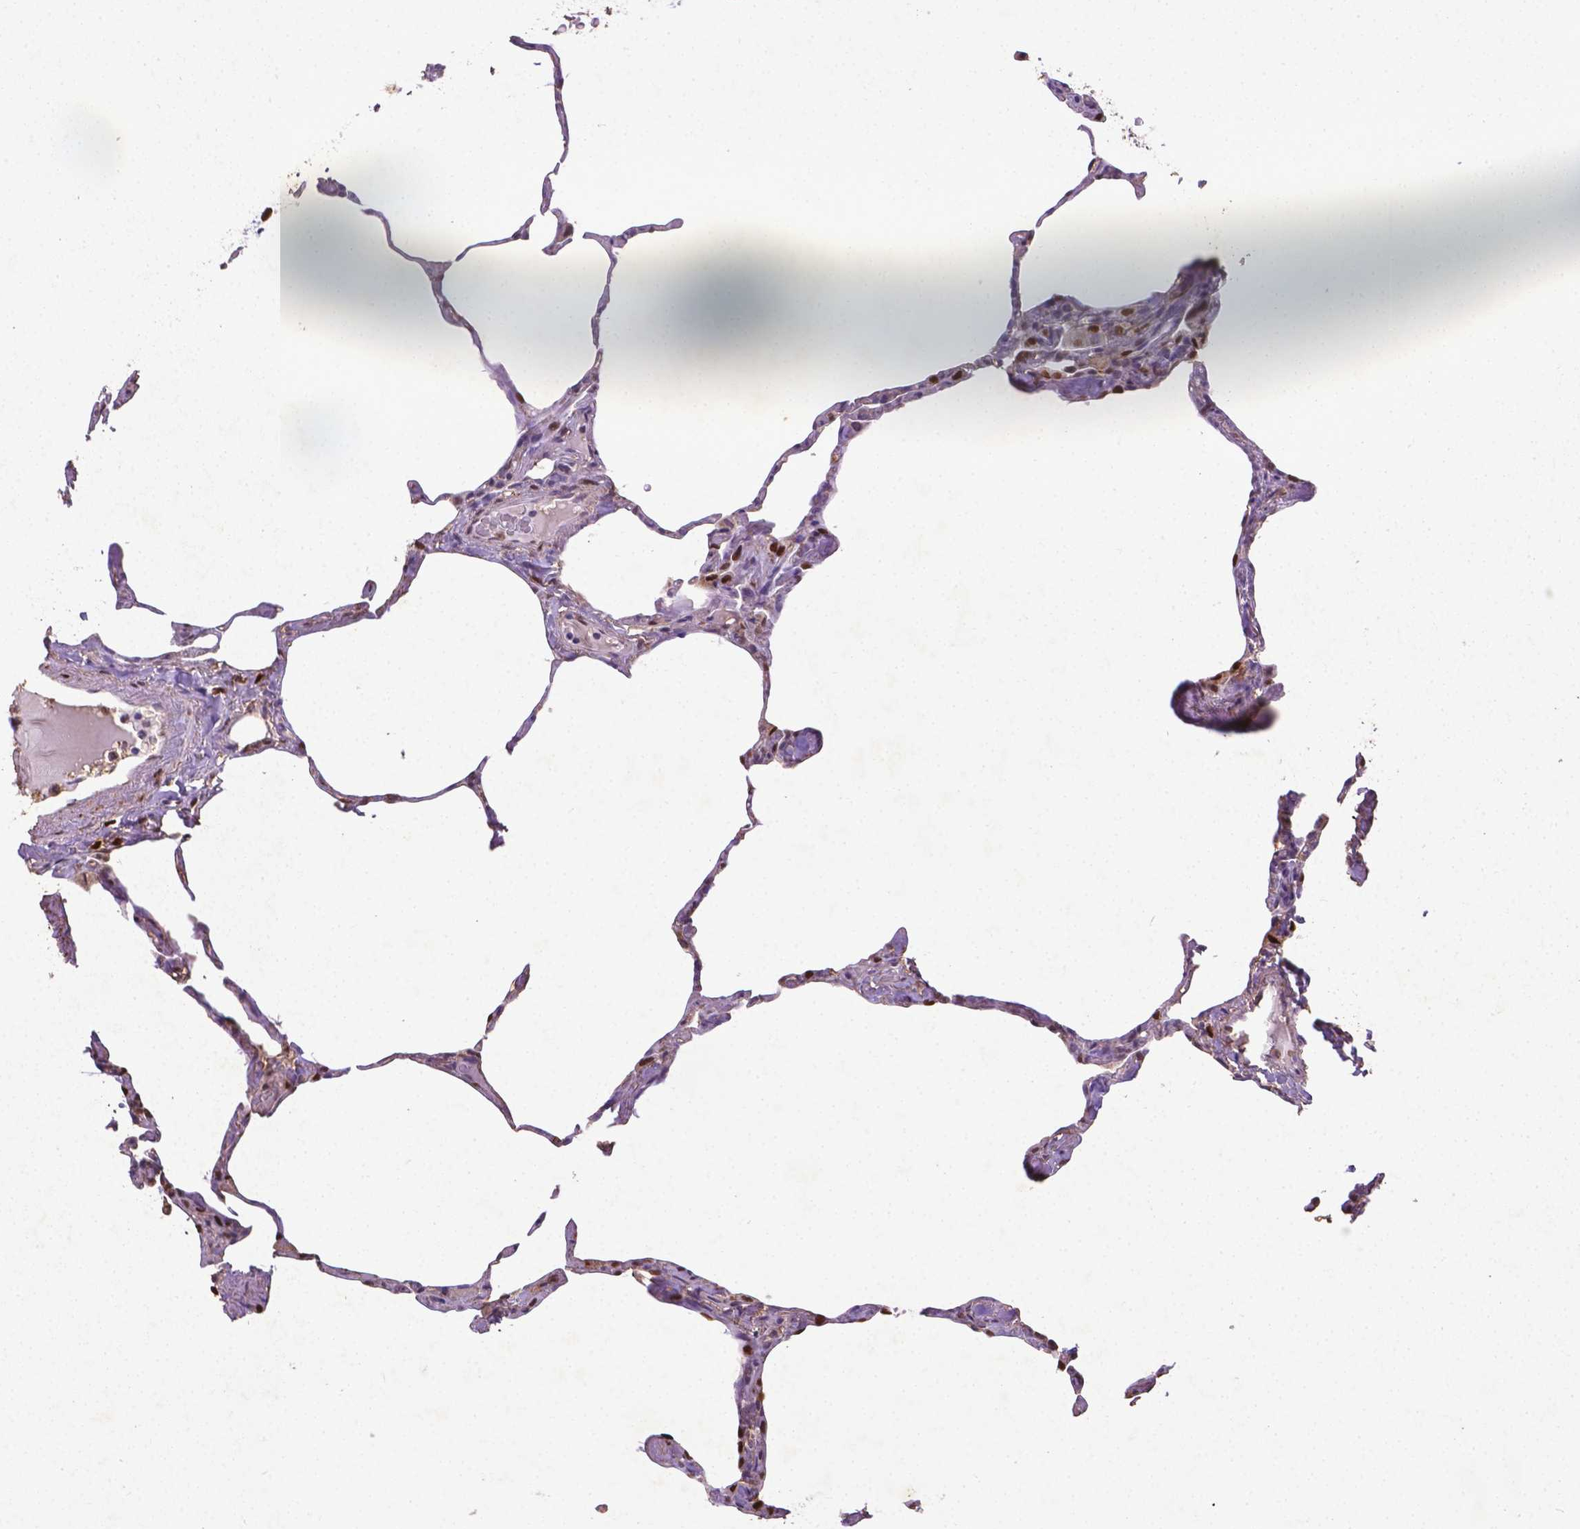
{"staining": {"intensity": "moderate", "quantity": "<25%", "location": "nuclear"}, "tissue": "lung", "cell_type": "Alveolar cells", "image_type": "normal", "snomed": [{"axis": "morphology", "description": "Normal tissue, NOS"}, {"axis": "topography", "description": "Lung"}], "caption": "Moderate nuclear positivity is appreciated in about <25% of alveolar cells in benign lung.", "gene": "CDKN1A", "patient": {"sex": "male", "age": 65}}